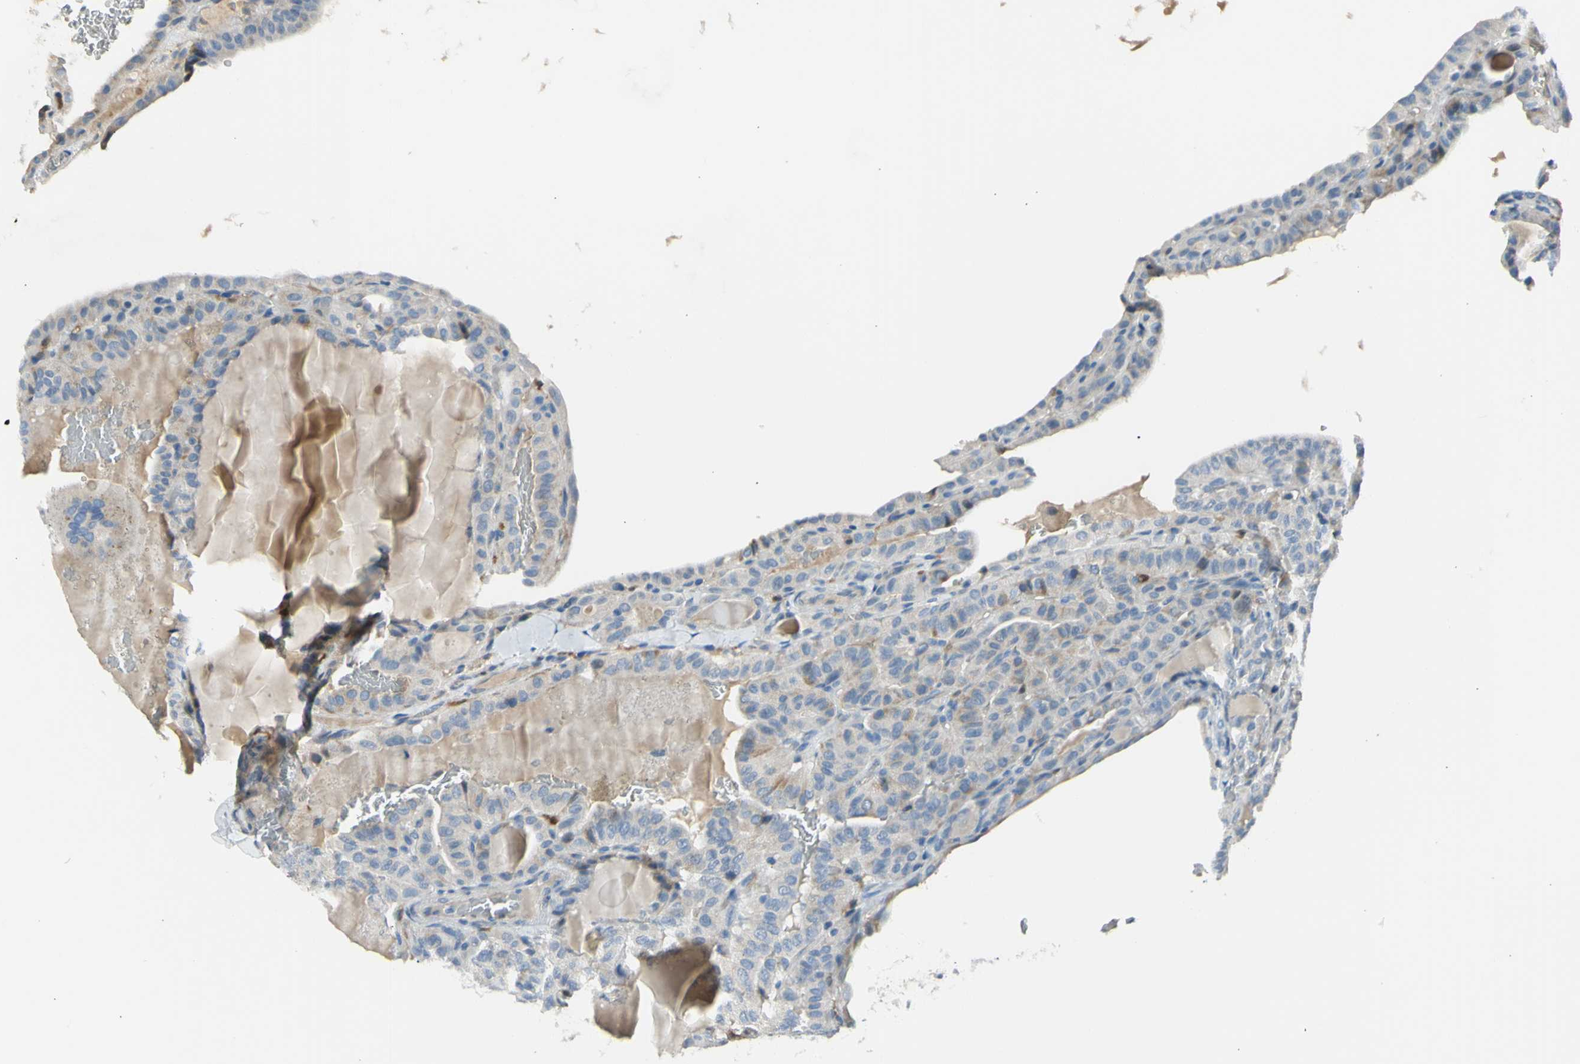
{"staining": {"intensity": "moderate", "quantity": ">75%", "location": "cytoplasmic/membranous"}, "tissue": "thyroid cancer", "cell_type": "Tumor cells", "image_type": "cancer", "snomed": [{"axis": "morphology", "description": "Papillary adenocarcinoma, NOS"}, {"axis": "topography", "description": "Thyroid gland"}], "caption": "The histopathology image reveals a brown stain indicating the presence of a protein in the cytoplasmic/membranous of tumor cells in thyroid cancer (papillary adenocarcinoma).", "gene": "NPHP3", "patient": {"sex": "male", "age": 77}}